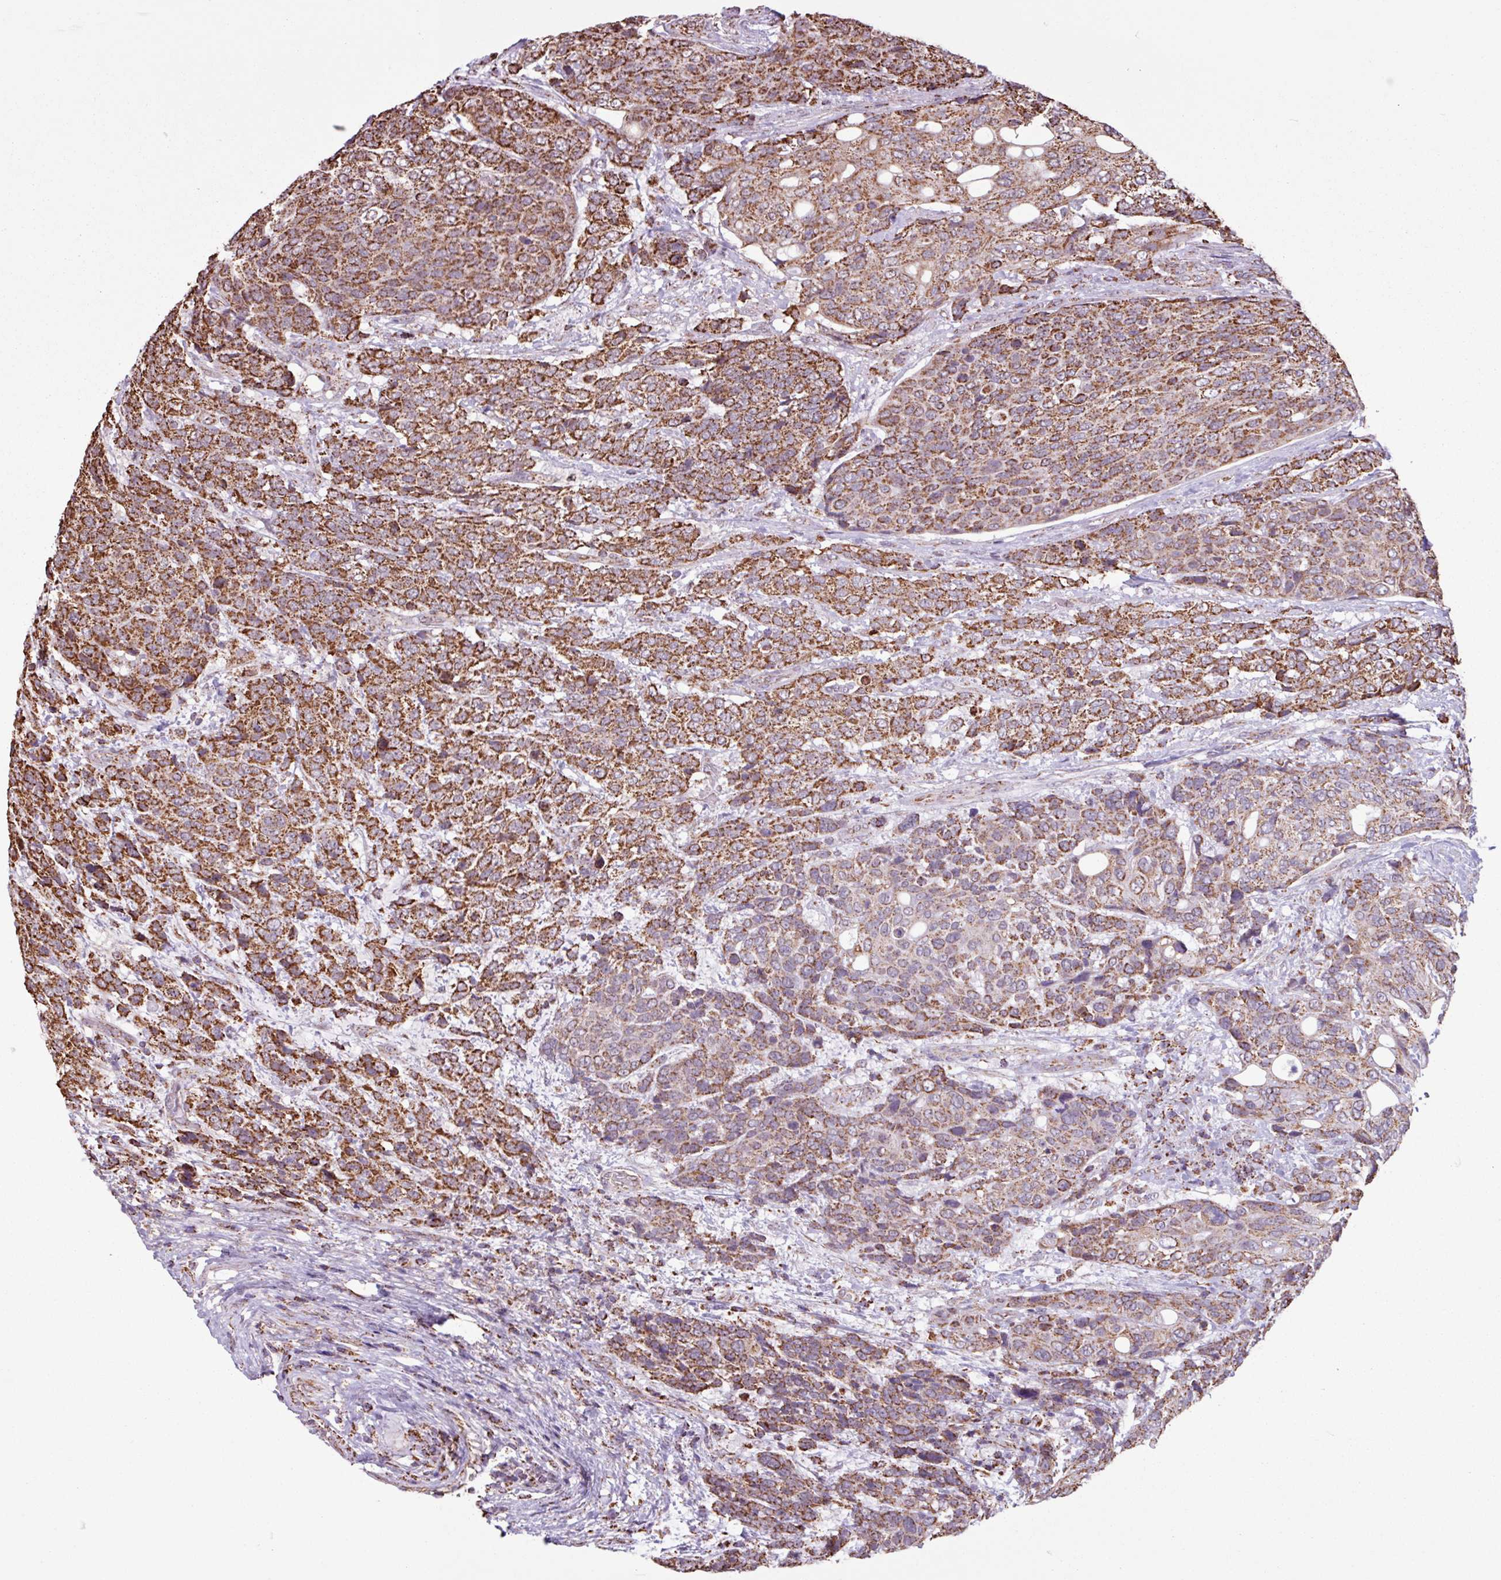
{"staining": {"intensity": "strong", "quantity": ">75%", "location": "cytoplasmic/membranous"}, "tissue": "urothelial cancer", "cell_type": "Tumor cells", "image_type": "cancer", "snomed": [{"axis": "morphology", "description": "Urothelial carcinoma, High grade"}, {"axis": "topography", "description": "Urinary bladder"}], "caption": "Tumor cells exhibit strong cytoplasmic/membranous staining in approximately >75% of cells in urothelial cancer. (IHC, brightfield microscopy, high magnification).", "gene": "ALG8", "patient": {"sex": "female", "age": 70}}